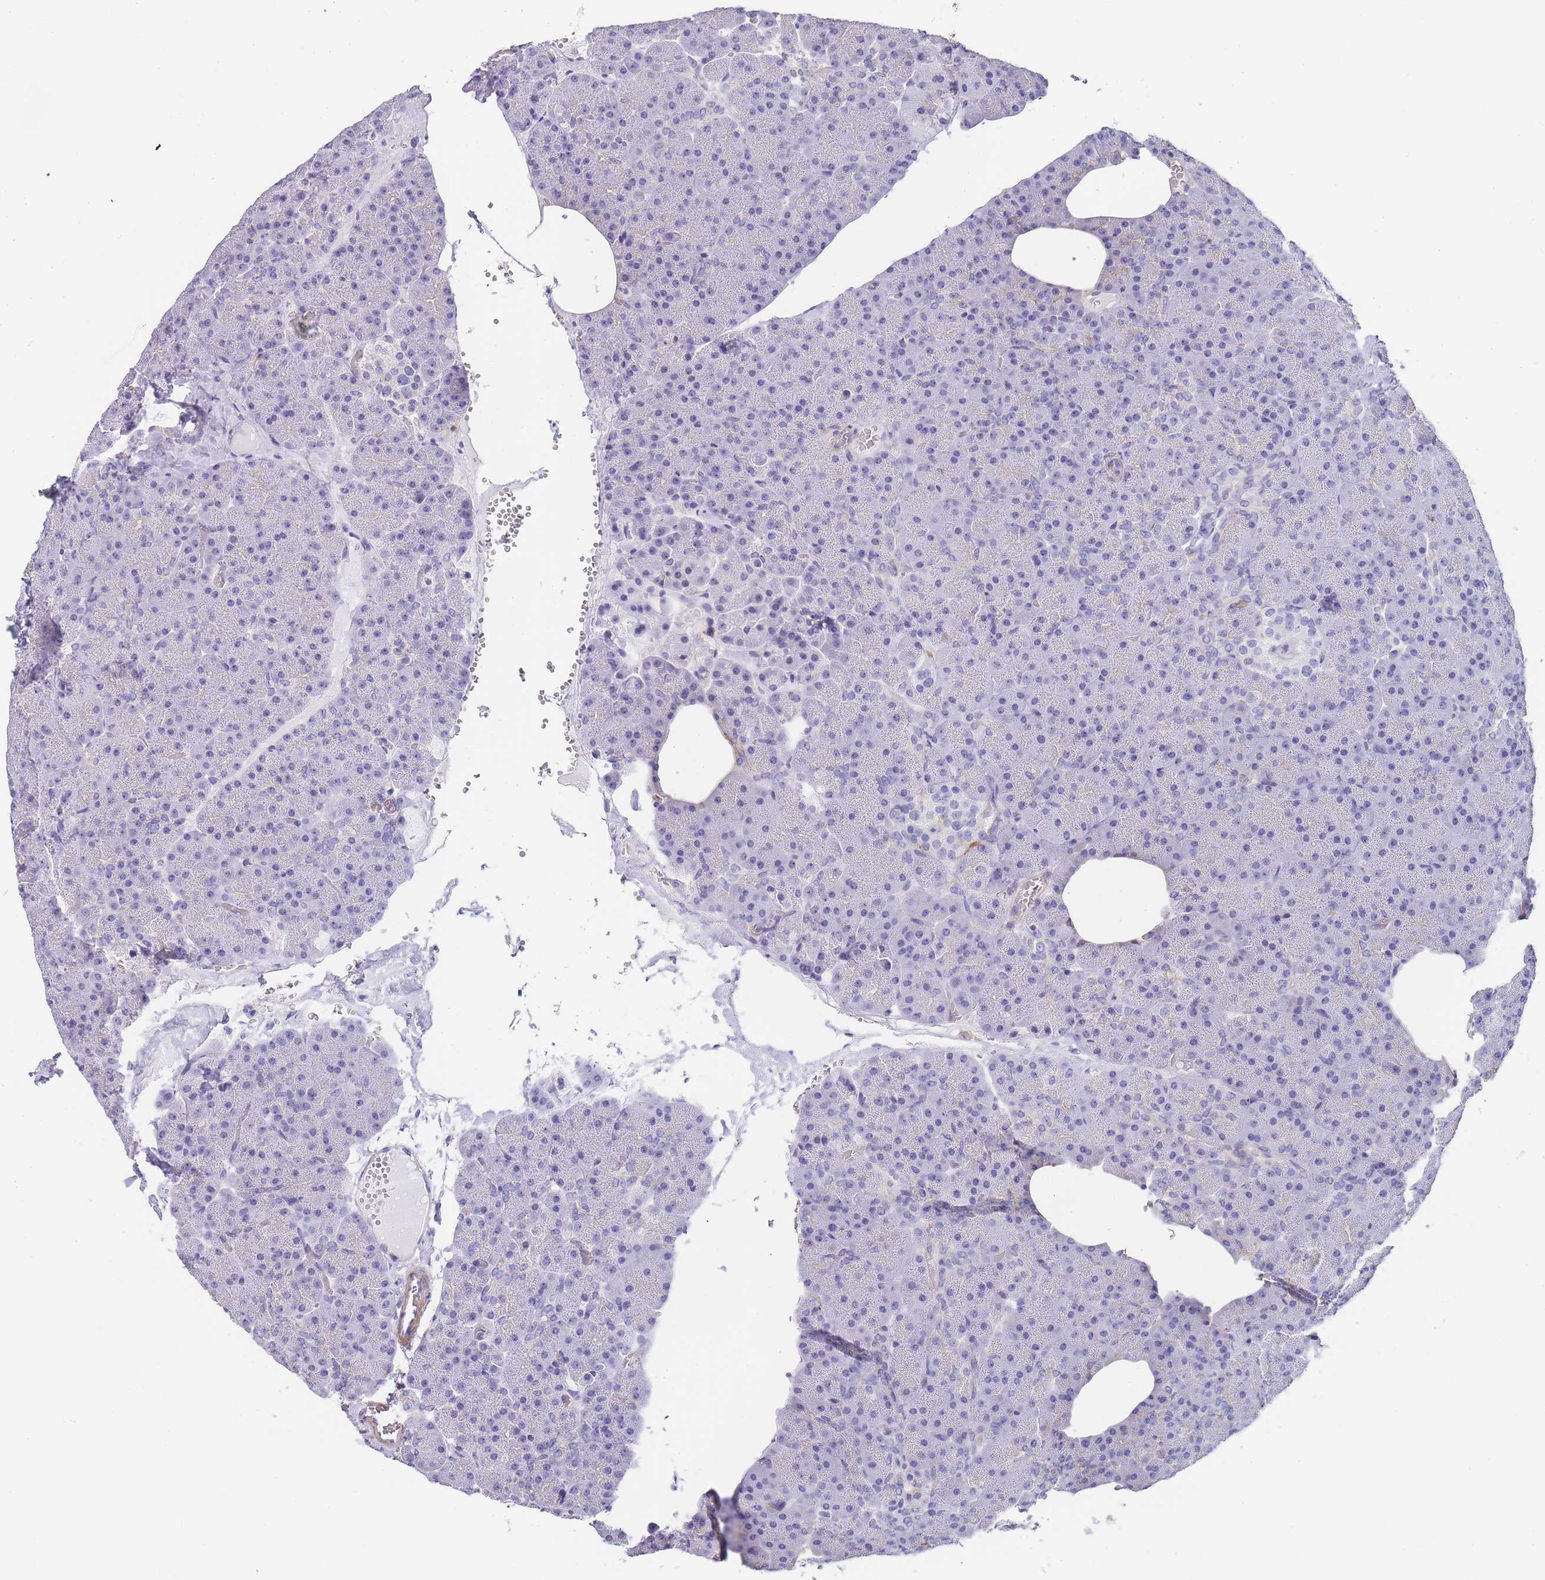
{"staining": {"intensity": "negative", "quantity": "none", "location": "none"}, "tissue": "pancreas", "cell_type": "Exocrine glandular cells", "image_type": "normal", "snomed": [{"axis": "morphology", "description": "Normal tissue, NOS"}, {"axis": "morphology", "description": "Carcinoid, malignant, NOS"}, {"axis": "topography", "description": "Pancreas"}], "caption": "Exocrine glandular cells are negative for protein expression in benign human pancreas. (DAB (3,3'-diaminobenzidine) immunohistochemistry (IHC) with hematoxylin counter stain).", "gene": "NOP14", "patient": {"sex": "female", "age": 35}}